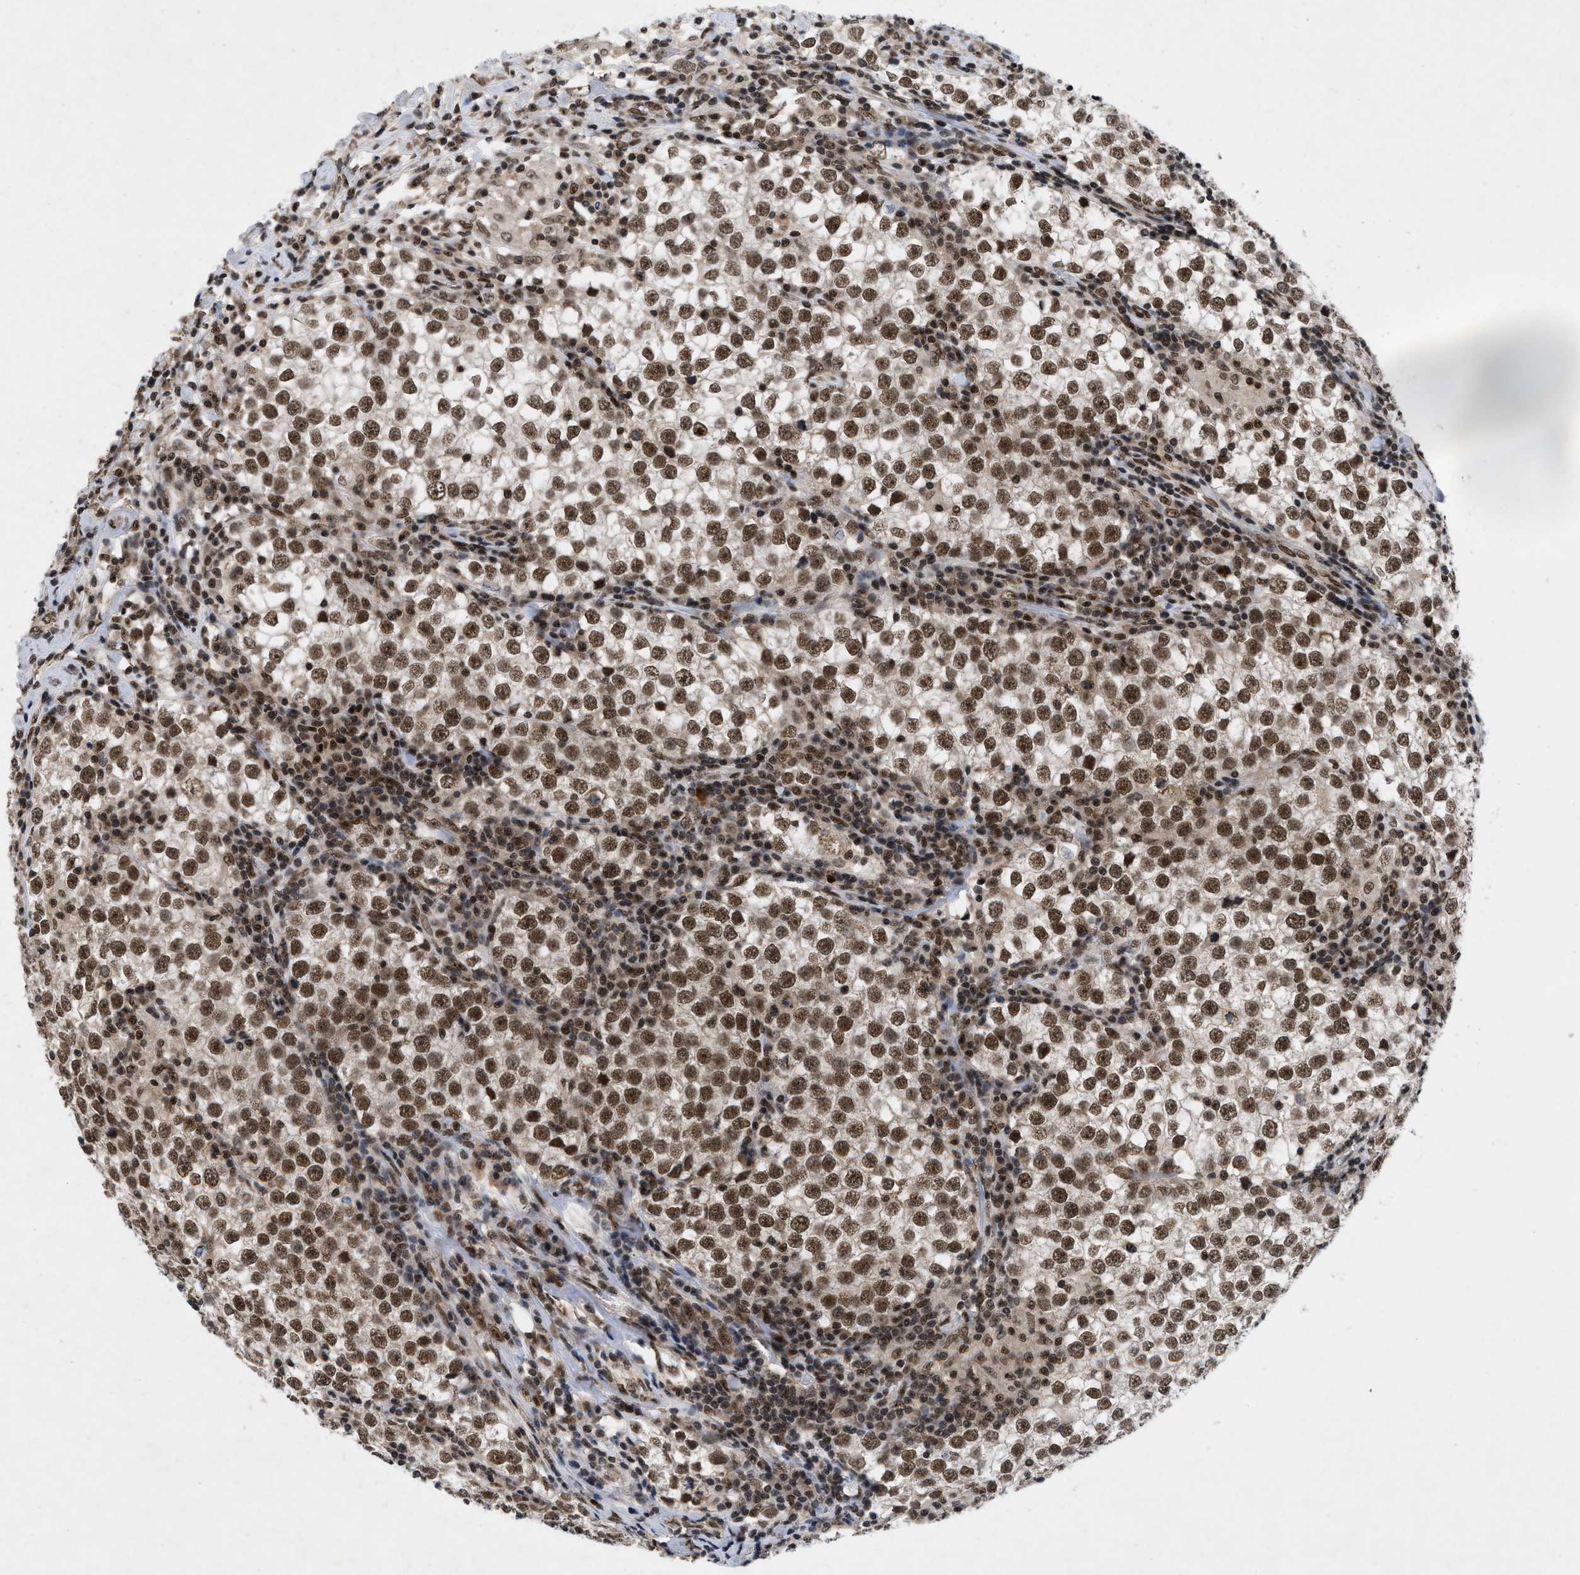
{"staining": {"intensity": "strong", "quantity": ">75%", "location": "nuclear"}, "tissue": "testis cancer", "cell_type": "Tumor cells", "image_type": "cancer", "snomed": [{"axis": "morphology", "description": "Seminoma, NOS"}, {"axis": "morphology", "description": "Carcinoma, Embryonal, NOS"}, {"axis": "topography", "description": "Testis"}], "caption": "An IHC photomicrograph of tumor tissue is shown. Protein staining in brown highlights strong nuclear positivity in seminoma (testis) within tumor cells.", "gene": "ZNF346", "patient": {"sex": "male", "age": 36}}